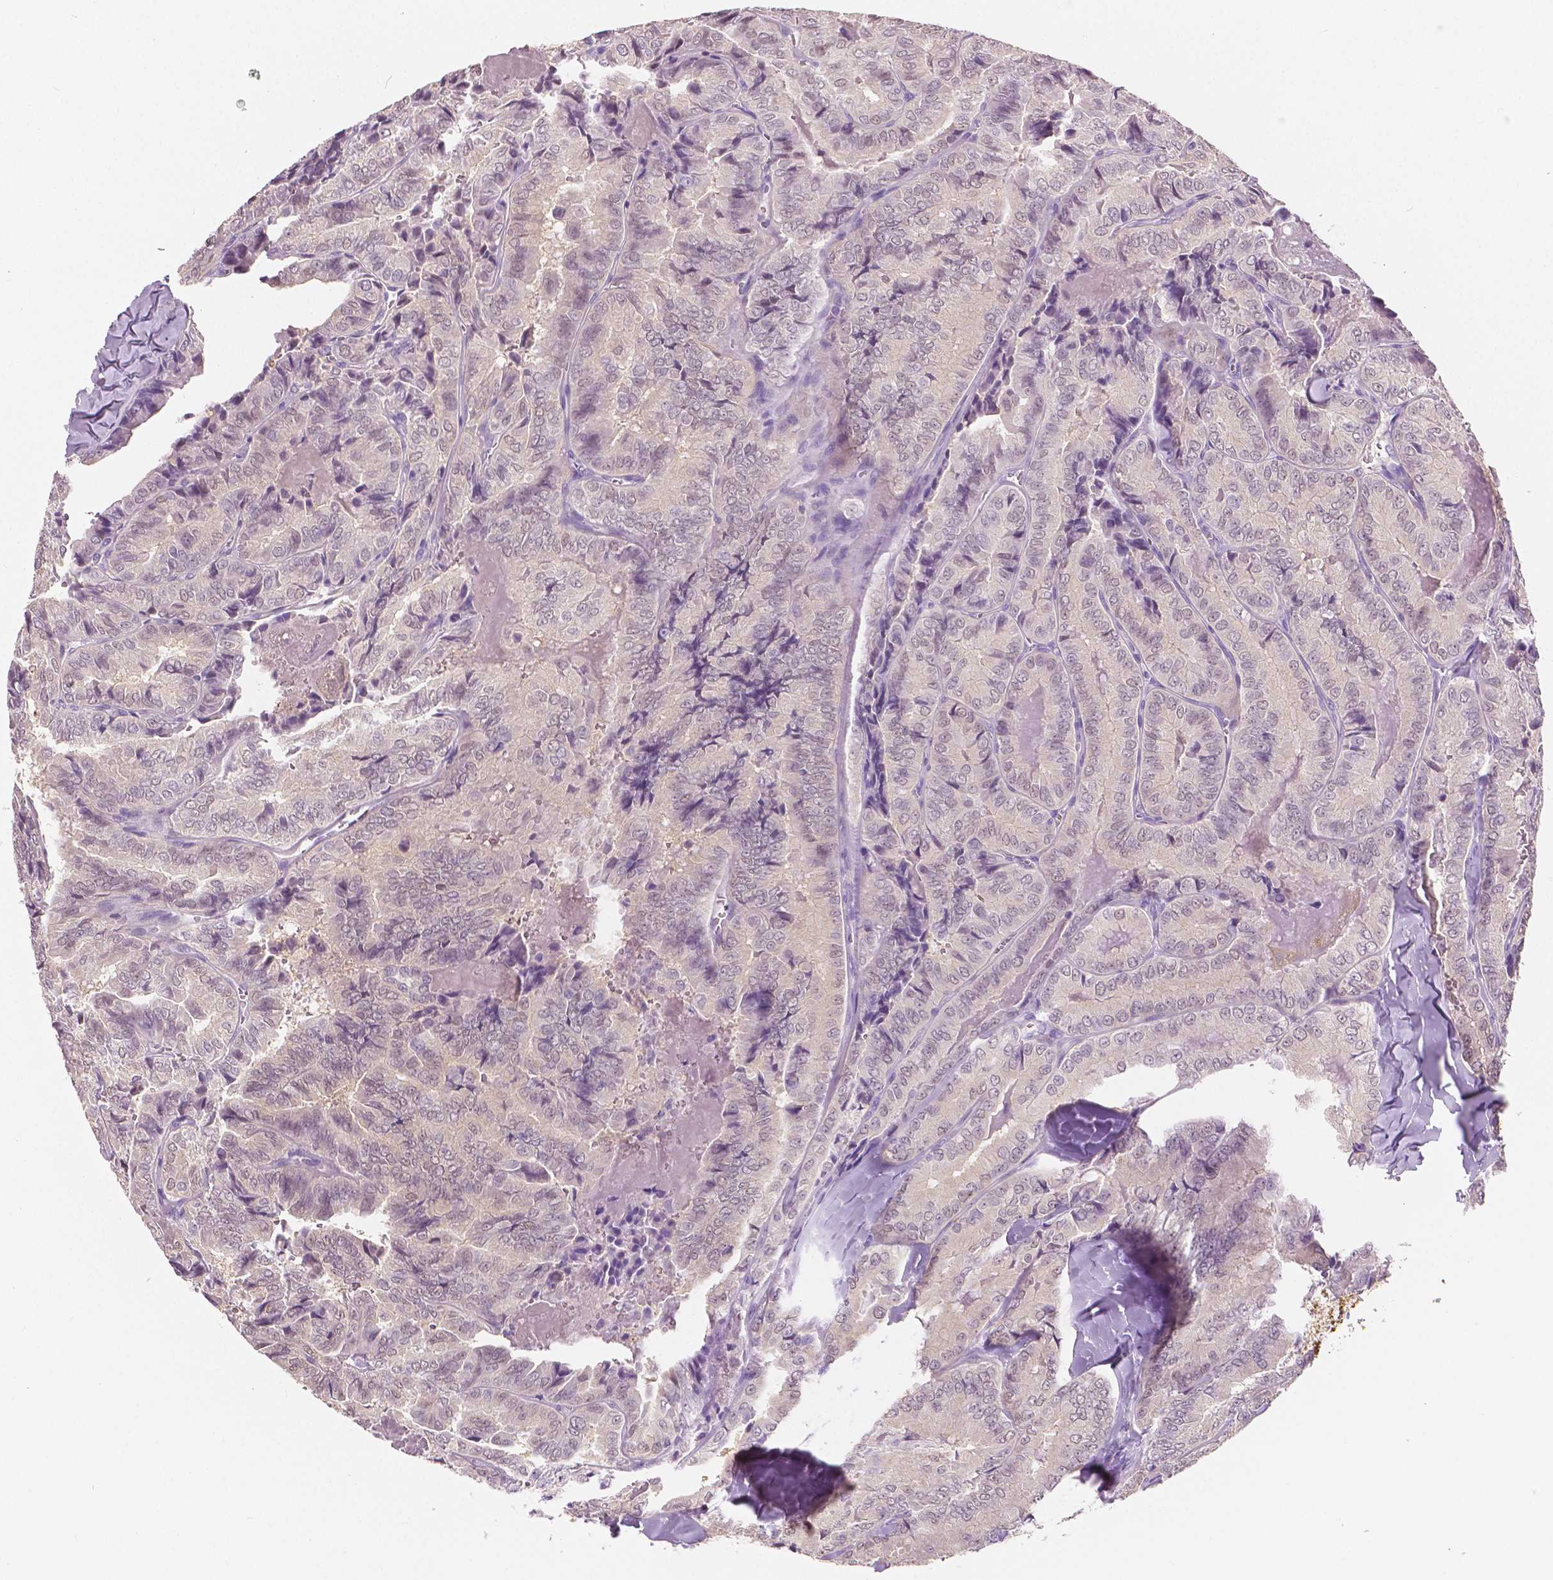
{"staining": {"intensity": "negative", "quantity": "none", "location": "none"}, "tissue": "thyroid cancer", "cell_type": "Tumor cells", "image_type": "cancer", "snomed": [{"axis": "morphology", "description": "Papillary adenocarcinoma, NOS"}, {"axis": "topography", "description": "Thyroid gland"}], "caption": "Tumor cells show no significant protein positivity in papillary adenocarcinoma (thyroid). (Brightfield microscopy of DAB immunohistochemistry at high magnification).", "gene": "TKFC", "patient": {"sex": "female", "age": 75}}